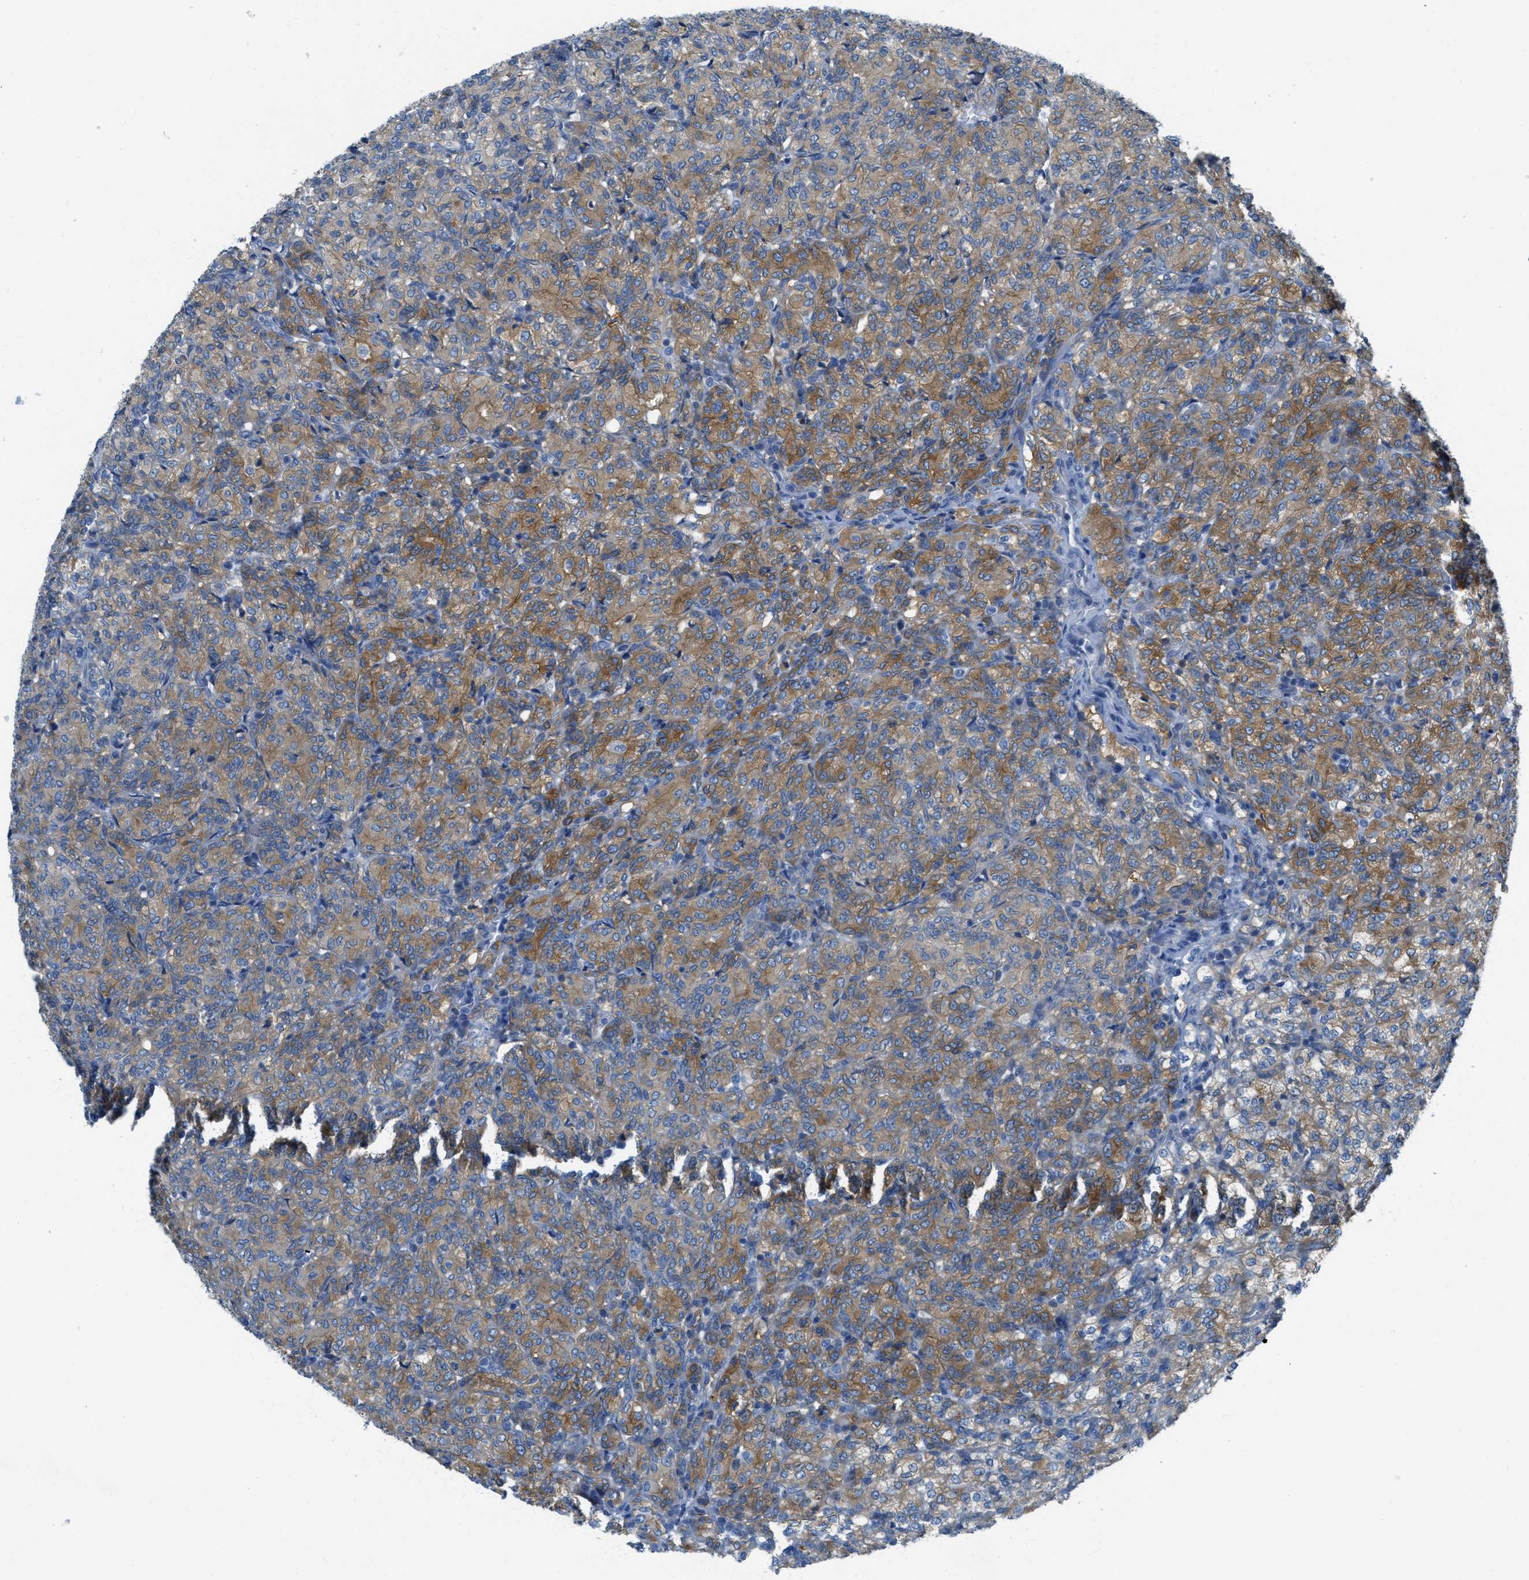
{"staining": {"intensity": "moderate", "quantity": ">75%", "location": "cytoplasmic/membranous"}, "tissue": "renal cancer", "cell_type": "Tumor cells", "image_type": "cancer", "snomed": [{"axis": "morphology", "description": "Adenocarcinoma, NOS"}, {"axis": "topography", "description": "Kidney"}], "caption": "The photomicrograph reveals staining of renal cancer, revealing moderate cytoplasmic/membranous protein positivity (brown color) within tumor cells. (brown staining indicates protein expression, while blue staining denotes nuclei).", "gene": "ASGR1", "patient": {"sex": "male", "age": 77}}